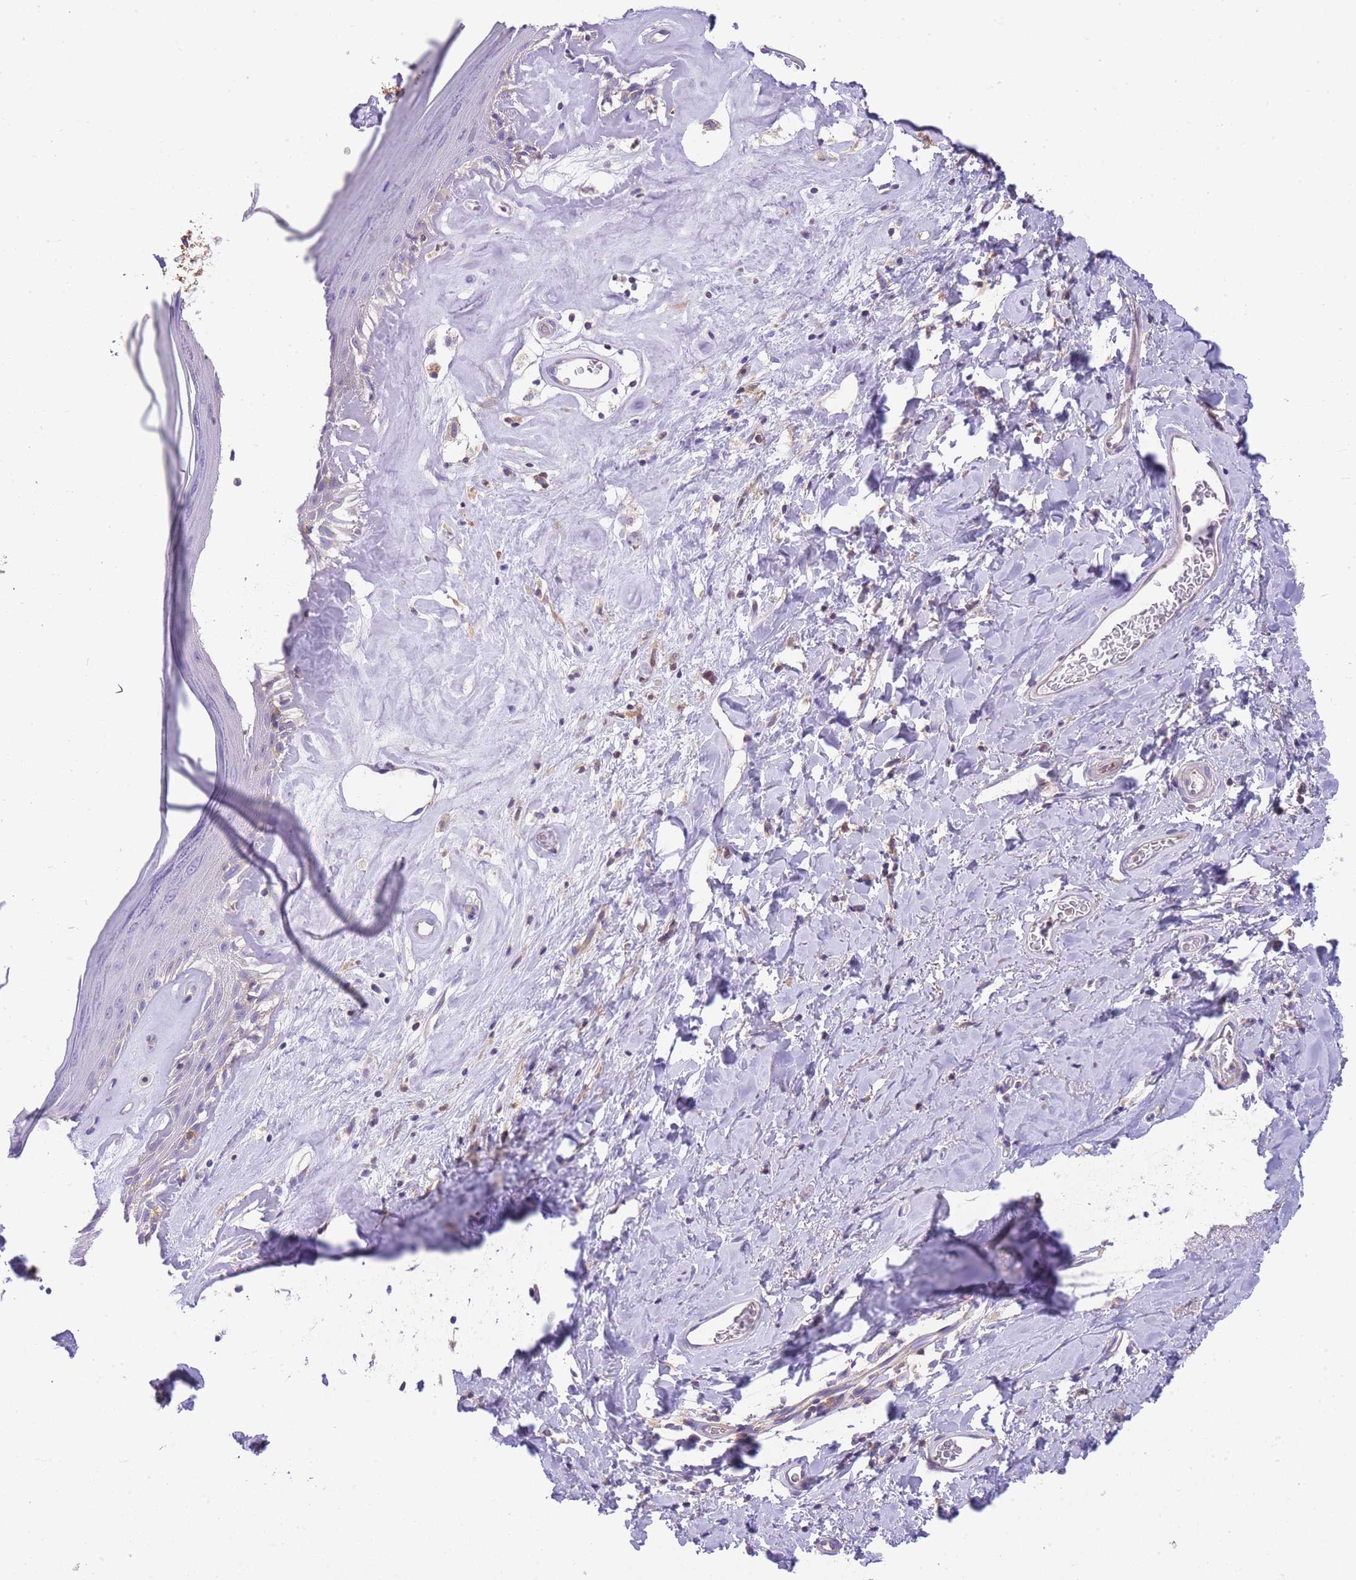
{"staining": {"intensity": "negative", "quantity": "none", "location": "none"}, "tissue": "skin", "cell_type": "Epidermal cells", "image_type": "normal", "snomed": [{"axis": "morphology", "description": "Normal tissue, NOS"}, {"axis": "morphology", "description": "Inflammation, NOS"}, {"axis": "topography", "description": "Vulva"}], "caption": "Immunohistochemistry micrograph of normal skin stained for a protein (brown), which reveals no expression in epidermal cells. Brightfield microscopy of immunohistochemistry stained with DAB (brown) and hematoxylin (blue), captured at high magnification.", "gene": "PRKAR1A", "patient": {"sex": "female", "age": 86}}